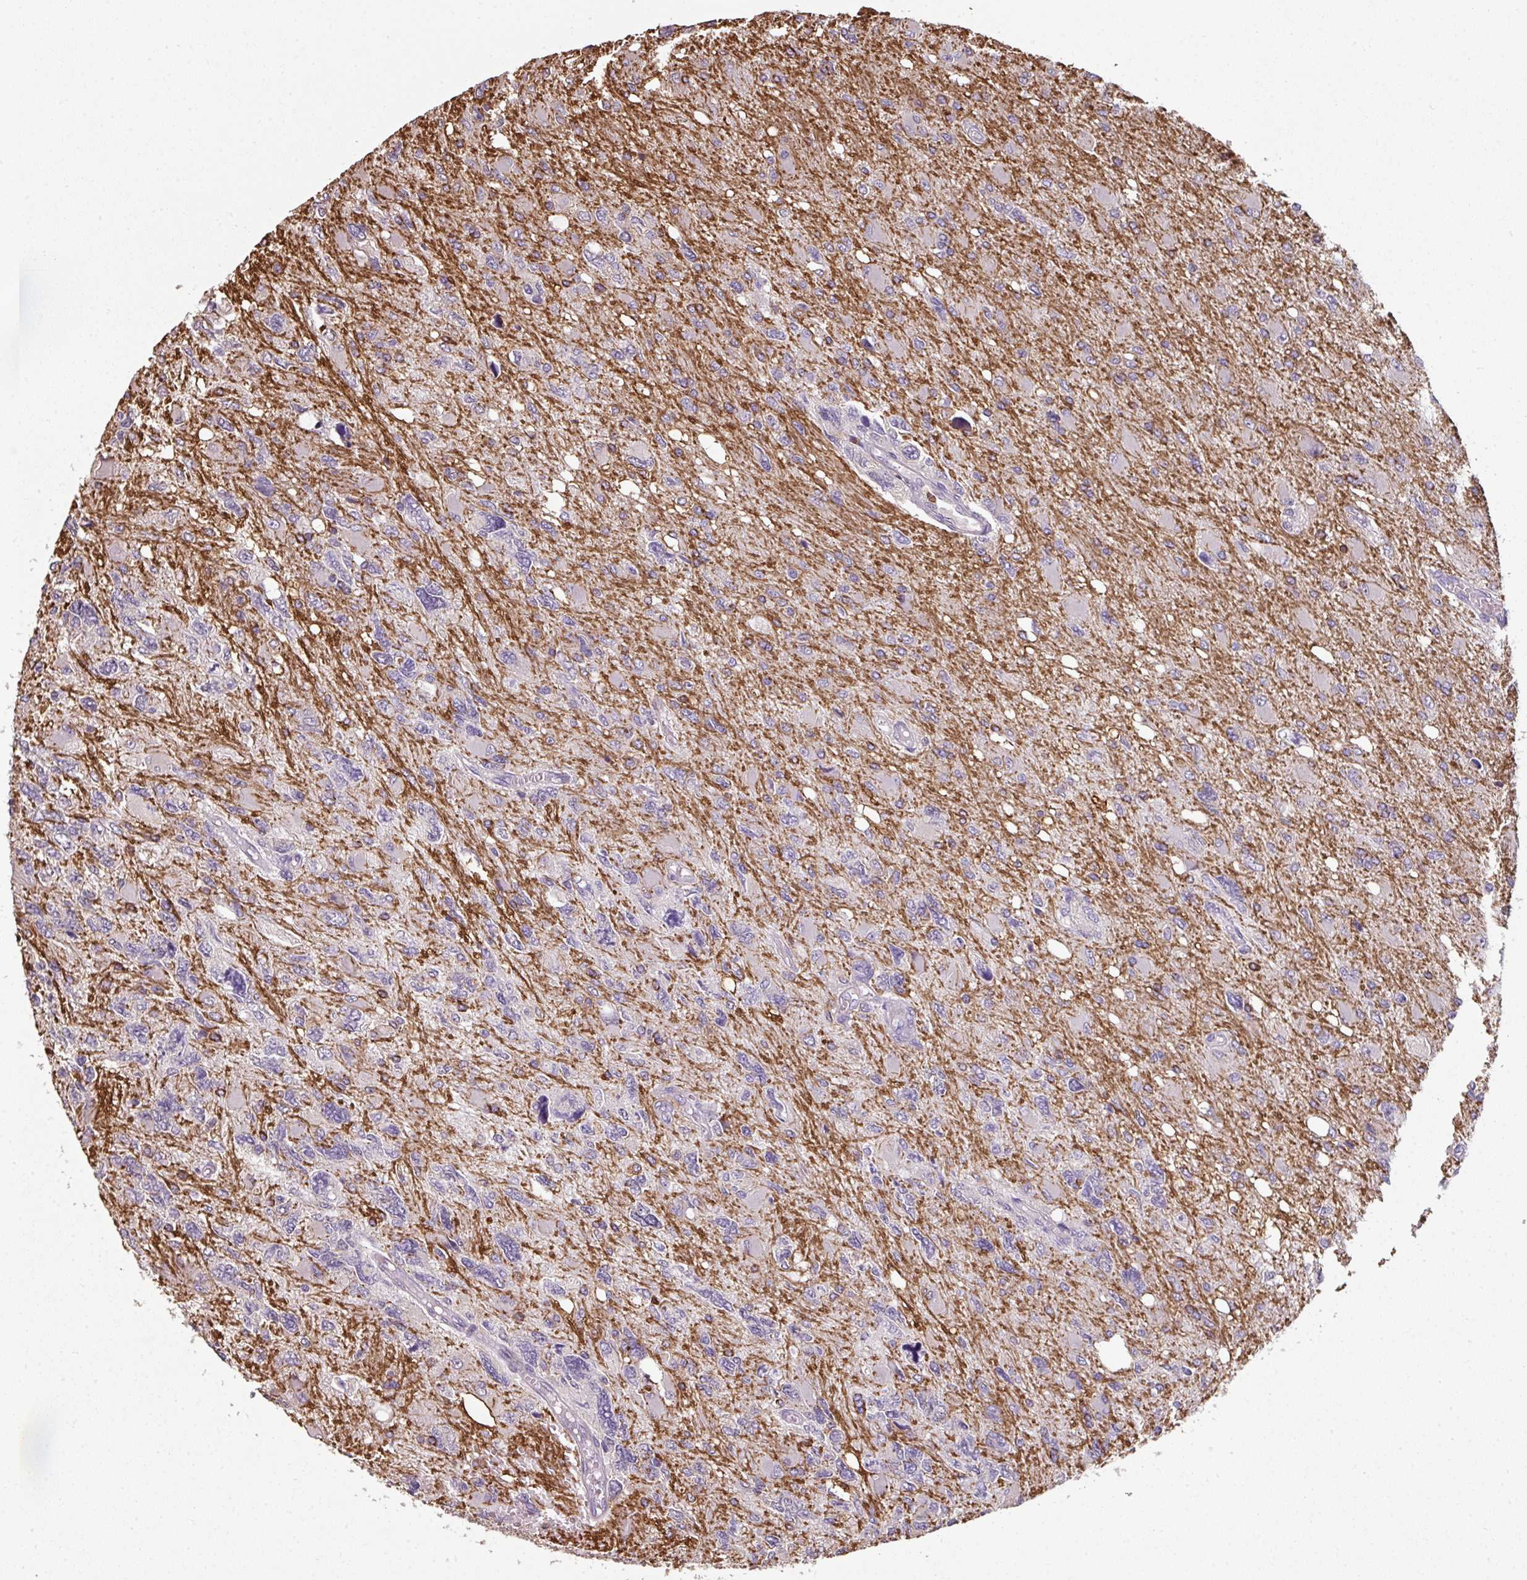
{"staining": {"intensity": "negative", "quantity": "none", "location": "none"}, "tissue": "glioma", "cell_type": "Tumor cells", "image_type": "cancer", "snomed": [{"axis": "morphology", "description": "Glioma, malignant, High grade"}, {"axis": "topography", "description": "Brain"}], "caption": "Photomicrograph shows no protein staining in tumor cells of malignant high-grade glioma tissue.", "gene": "OLFML2B", "patient": {"sex": "male", "age": 67}}